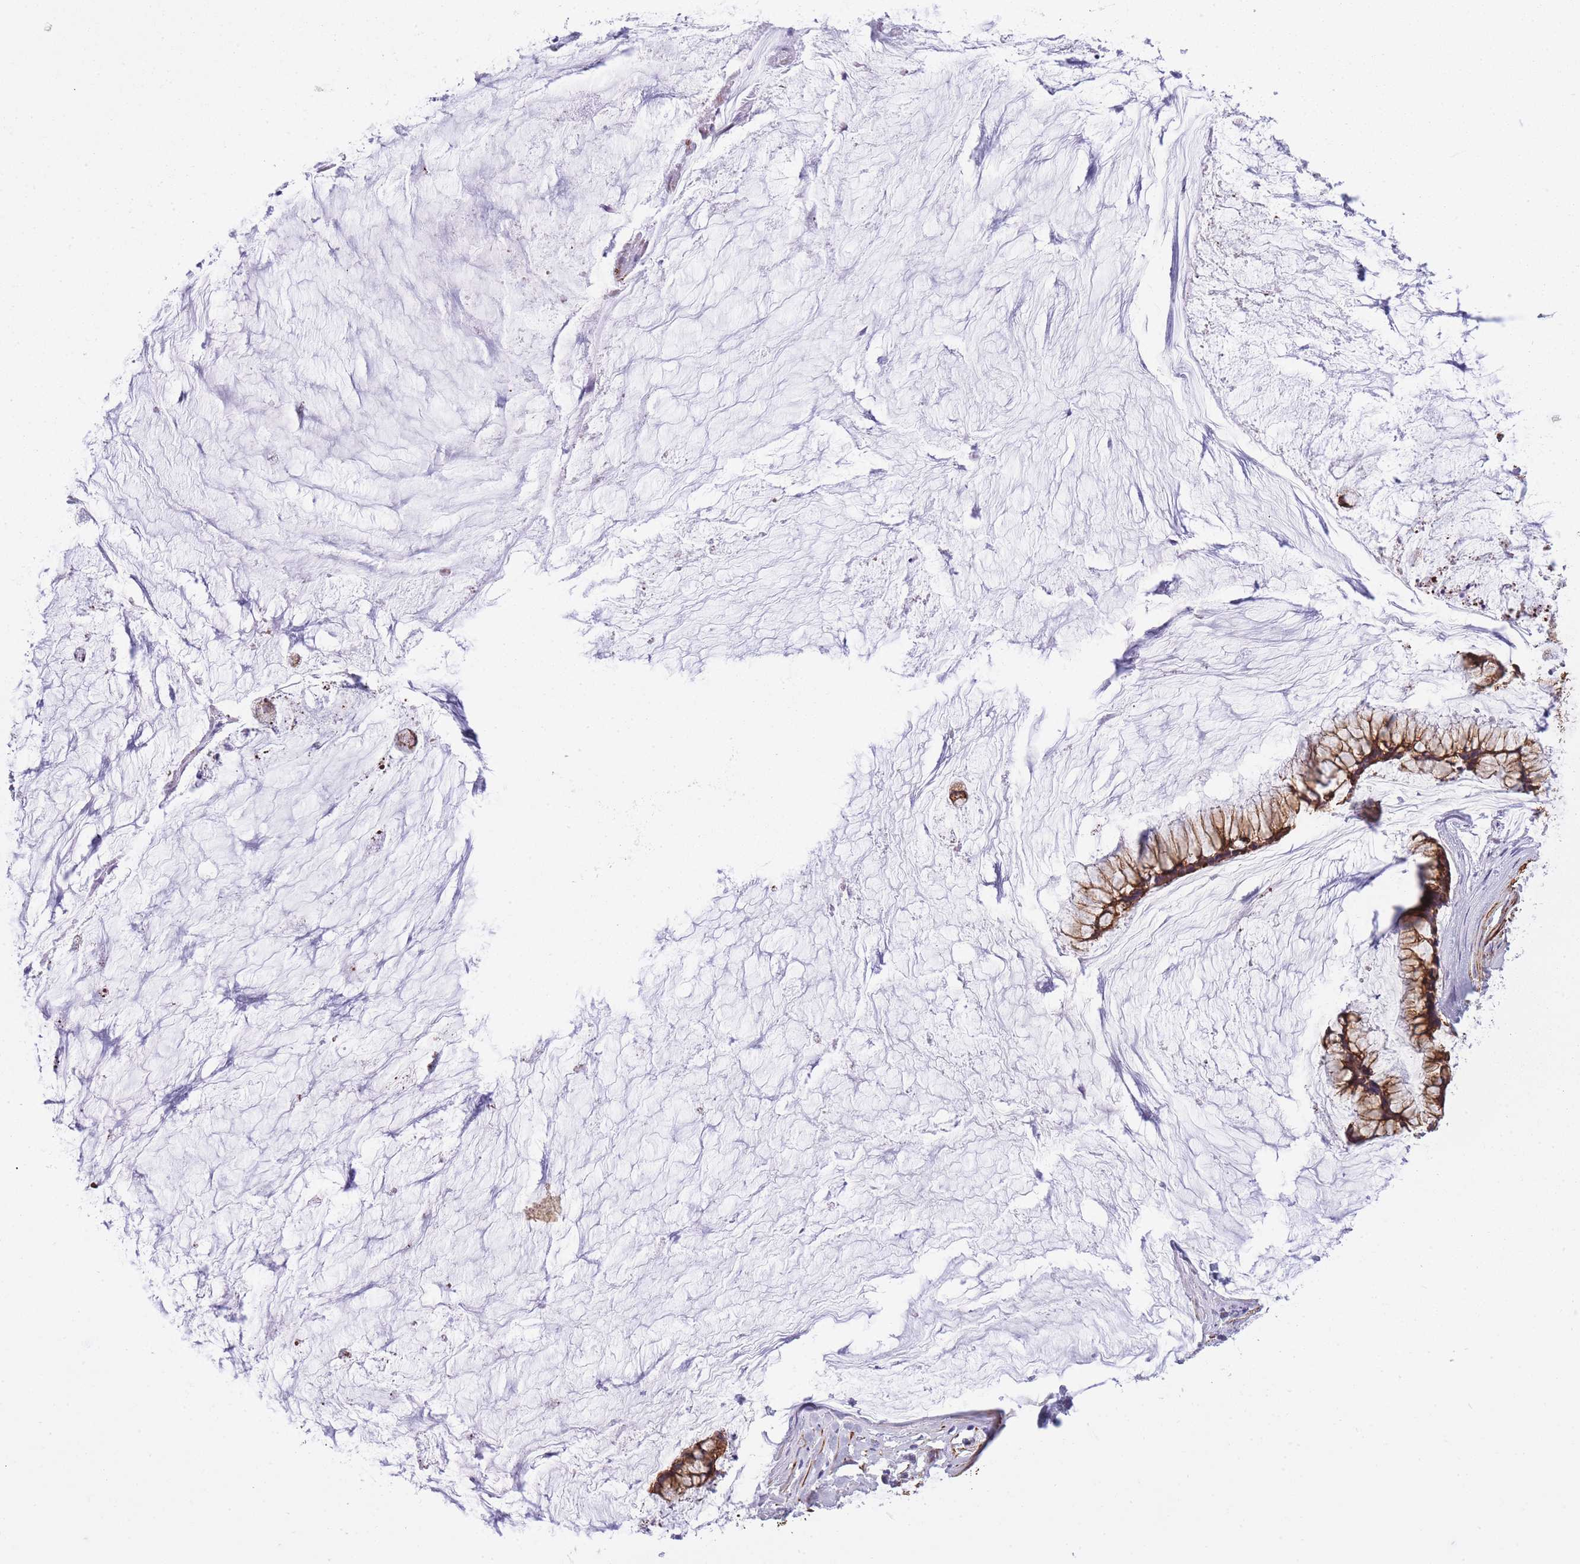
{"staining": {"intensity": "strong", "quantity": ">75%", "location": "cytoplasmic/membranous"}, "tissue": "ovarian cancer", "cell_type": "Tumor cells", "image_type": "cancer", "snomed": [{"axis": "morphology", "description": "Cystadenocarcinoma, mucinous, NOS"}, {"axis": "topography", "description": "Ovary"}], "caption": "Protein expression analysis of ovarian cancer shows strong cytoplasmic/membranous staining in approximately >75% of tumor cells.", "gene": "RADX", "patient": {"sex": "female", "age": 42}}